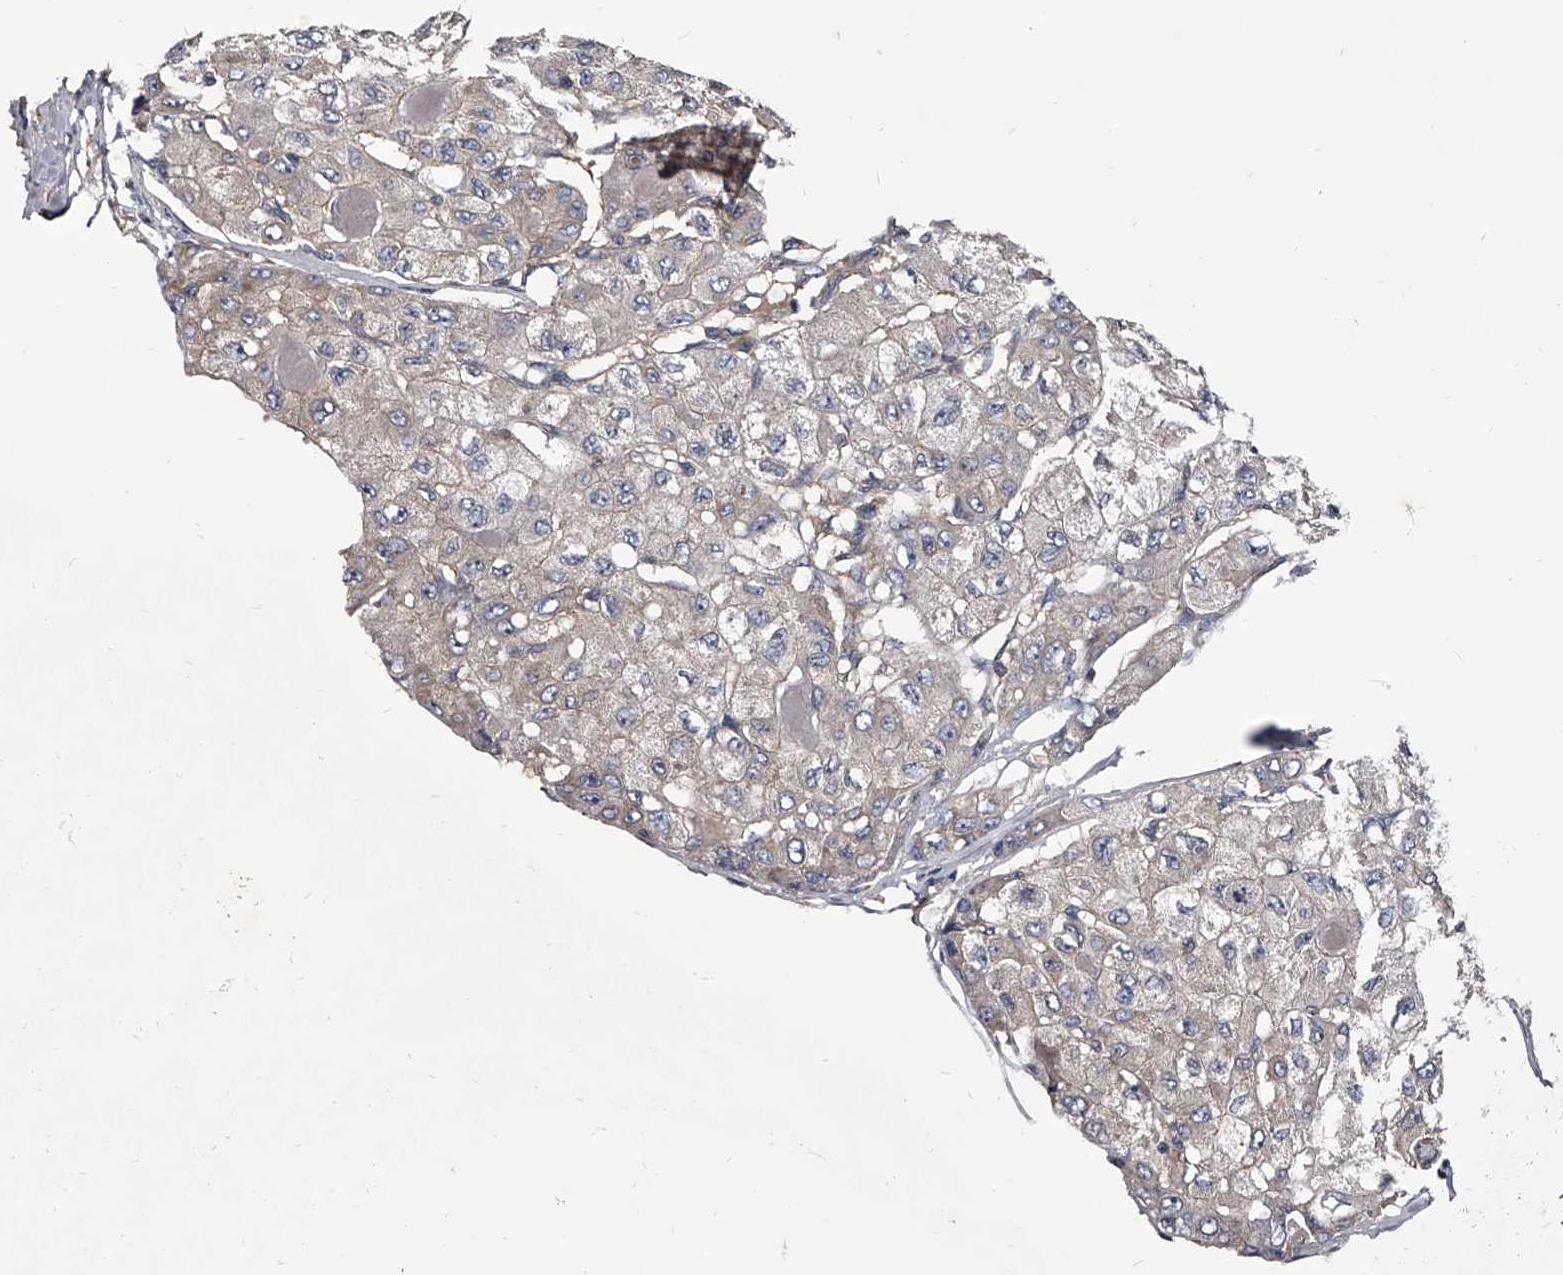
{"staining": {"intensity": "negative", "quantity": "none", "location": "none"}, "tissue": "liver cancer", "cell_type": "Tumor cells", "image_type": "cancer", "snomed": [{"axis": "morphology", "description": "Carcinoma, Hepatocellular, NOS"}, {"axis": "topography", "description": "Liver"}], "caption": "Tumor cells show no significant protein positivity in liver cancer (hepatocellular carcinoma). (DAB immunohistochemistry with hematoxylin counter stain).", "gene": "GAPVD1", "patient": {"sex": "male", "age": 80}}